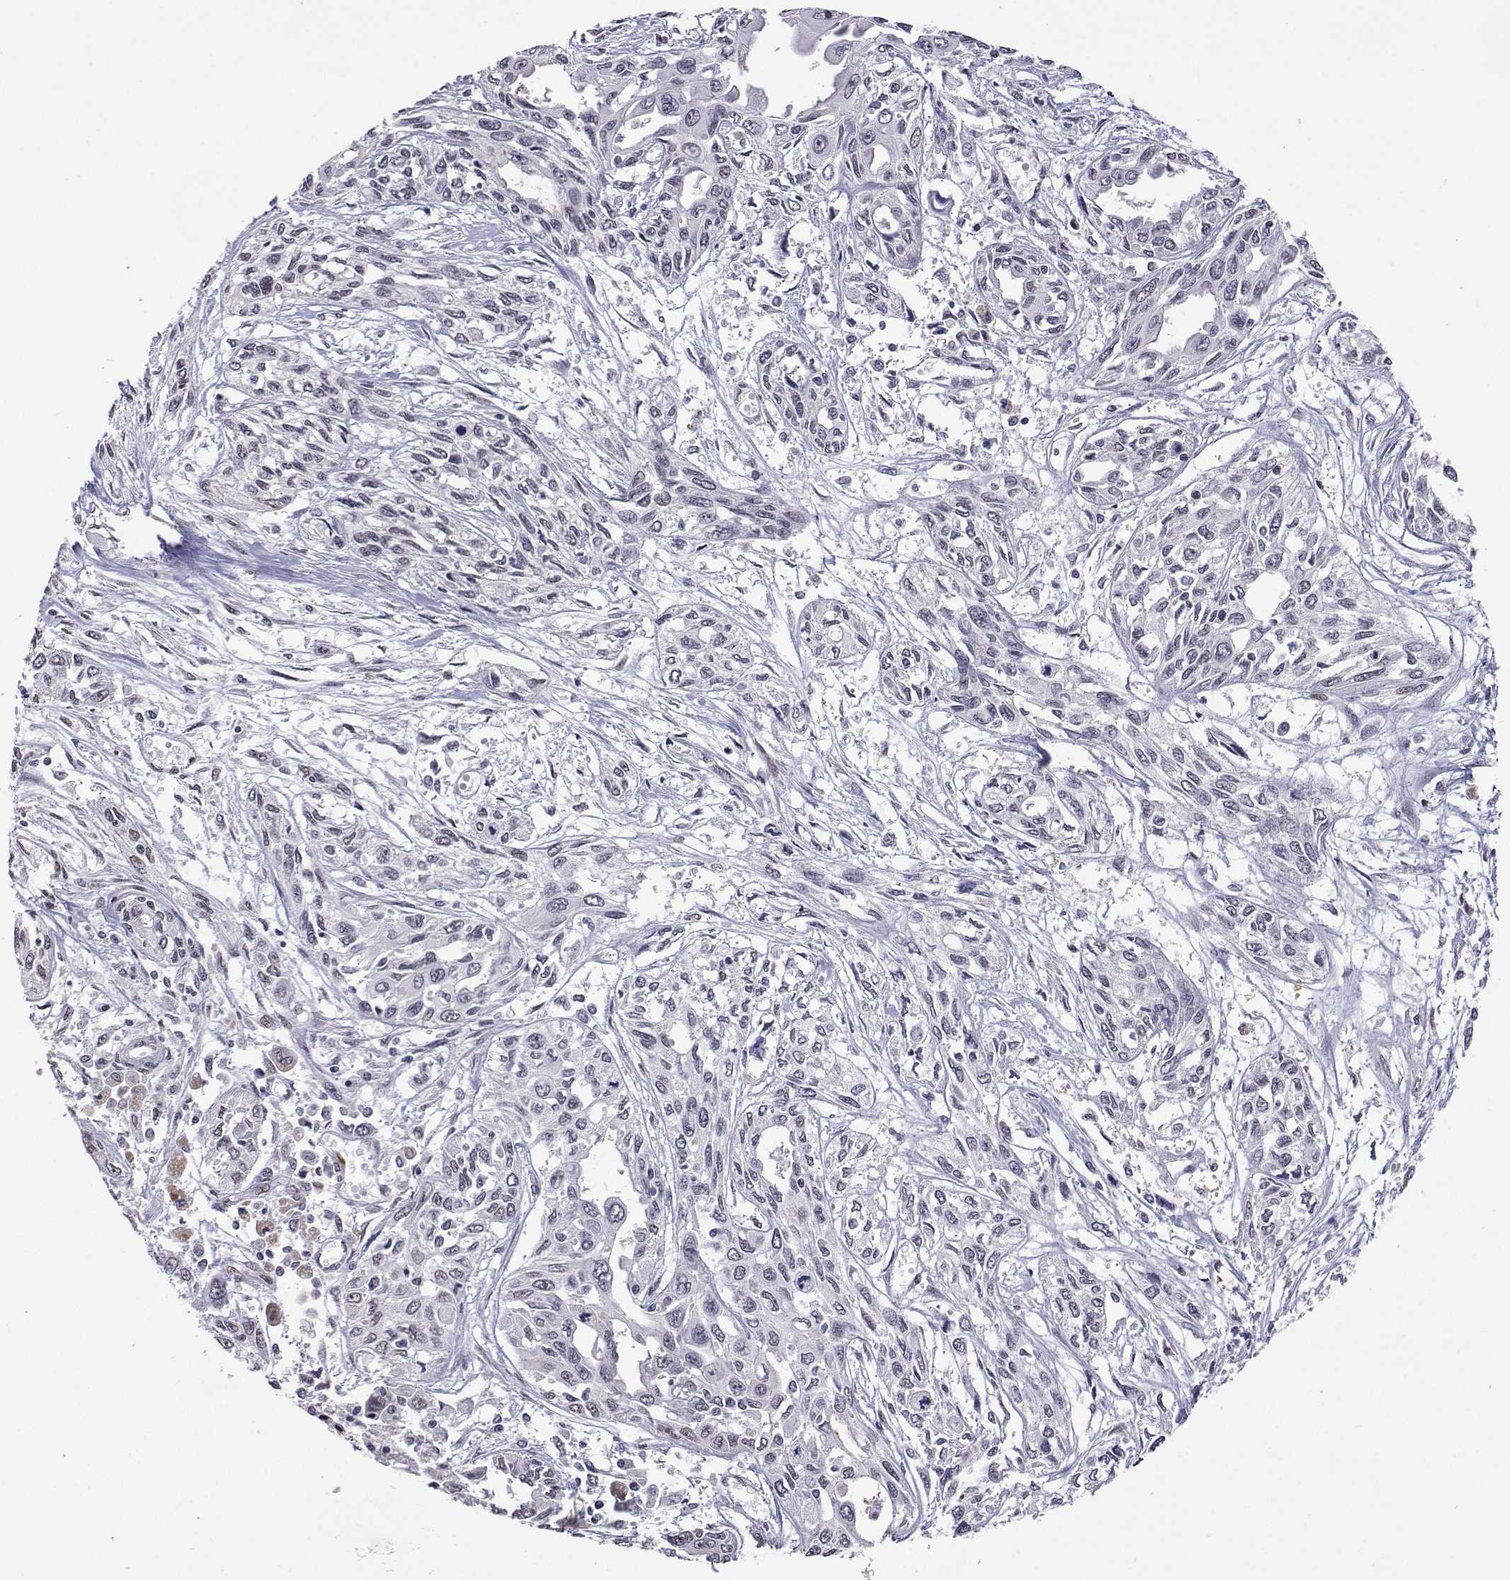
{"staining": {"intensity": "moderate", "quantity": "25%-75%", "location": "nuclear"}, "tissue": "pancreatic cancer", "cell_type": "Tumor cells", "image_type": "cancer", "snomed": [{"axis": "morphology", "description": "Adenocarcinoma, NOS"}, {"axis": "topography", "description": "Pancreas"}], "caption": "Moderate nuclear expression is appreciated in about 25%-75% of tumor cells in pancreatic adenocarcinoma.", "gene": "HNRNPA0", "patient": {"sex": "female", "age": 55}}